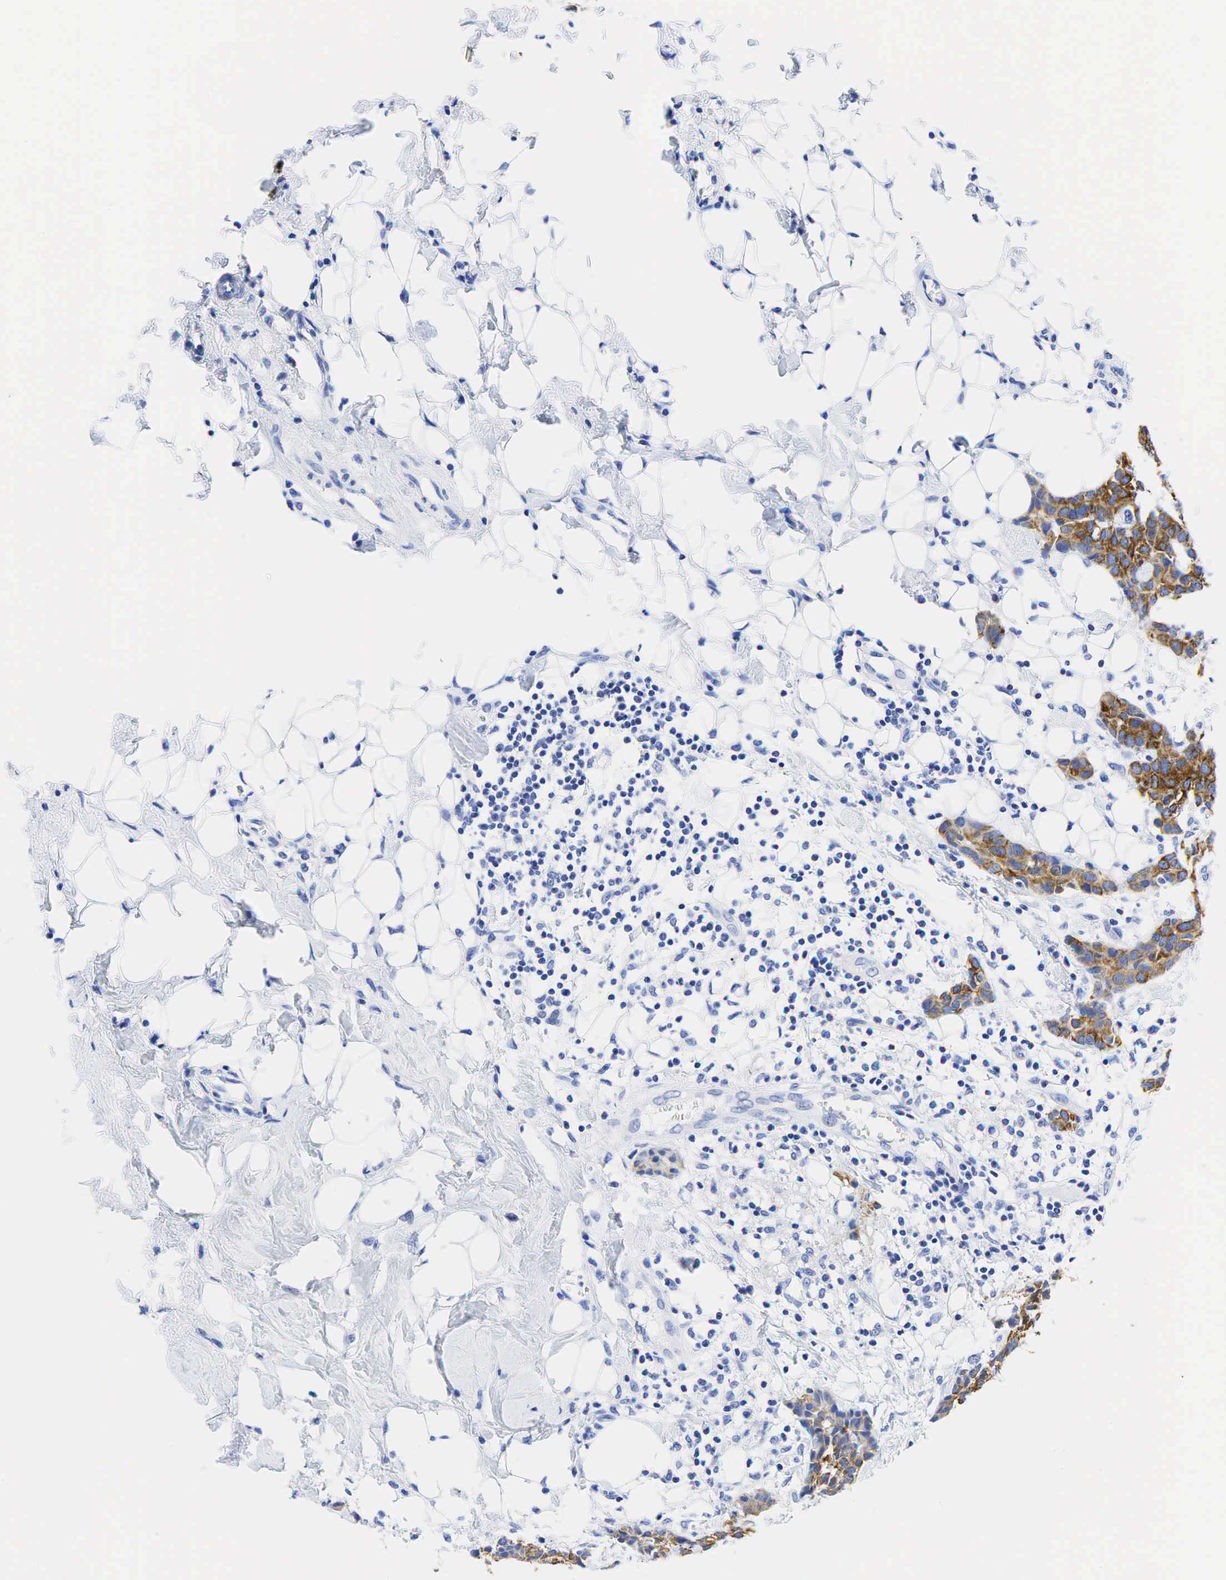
{"staining": {"intensity": "moderate", "quantity": ">75%", "location": "cytoplasmic/membranous"}, "tissue": "breast cancer", "cell_type": "Tumor cells", "image_type": "cancer", "snomed": [{"axis": "morphology", "description": "Duct carcinoma"}, {"axis": "topography", "description": "Breast"}], "caption": "Protein staining displays moderate cytoplasmic/membranous positivity in approximately >75% of tumor cells in breast cancer (intraductal carcinoma). (Stains: DAB in brown, nuclei in blue, Microscopy: brightfield microscopy at high magnification).", "gene": "KRT18", "patient": {"sex": "female", "age": 39}}